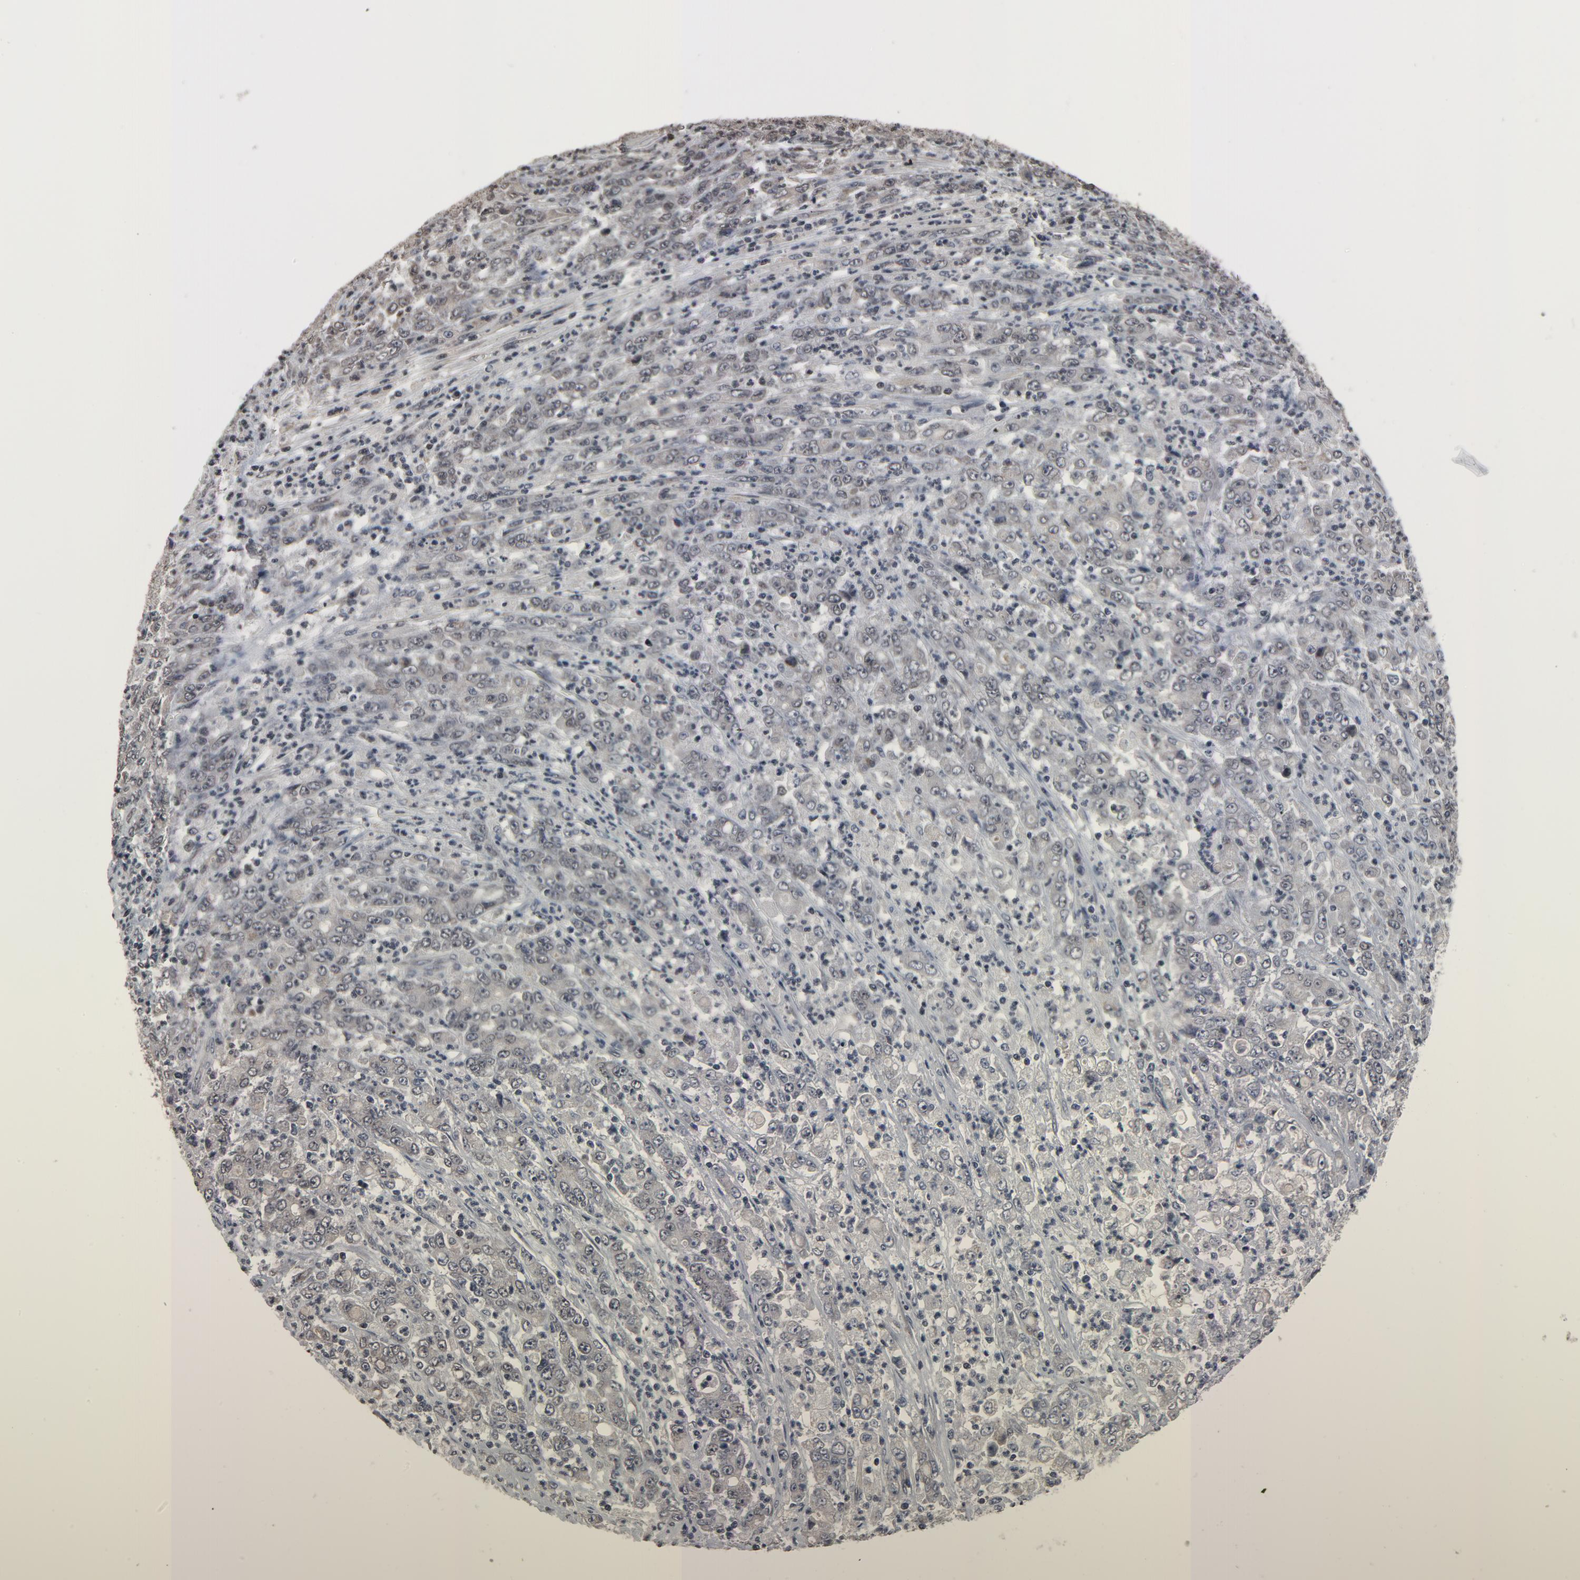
{"staining": {"intensity": "weak", "quantity": "<25%", "location": "cytoplasmic/membranous,nuclear"}, "tissue": "stomach cancer", "cell_type": "Tumor cells", "image_type": "cancer", "snomed": [{"axis": "morphology", "description": "Adenocarcinoma, NOS"}, {"axis": "topography", "description": "Stomach, lower"}], "caption": "The photomicrograph shows no staining of tumor cells in adenocarcinoma (stomach). Brightfield microscopy of immunohistochemistry (IHC) stained with DAB (3,3'-diaminobenzidine) (brown) and hematoxylin (blue), captured at high magnification.", "gene": "POM121", "patient": {"sex": "female", "age": 71}}